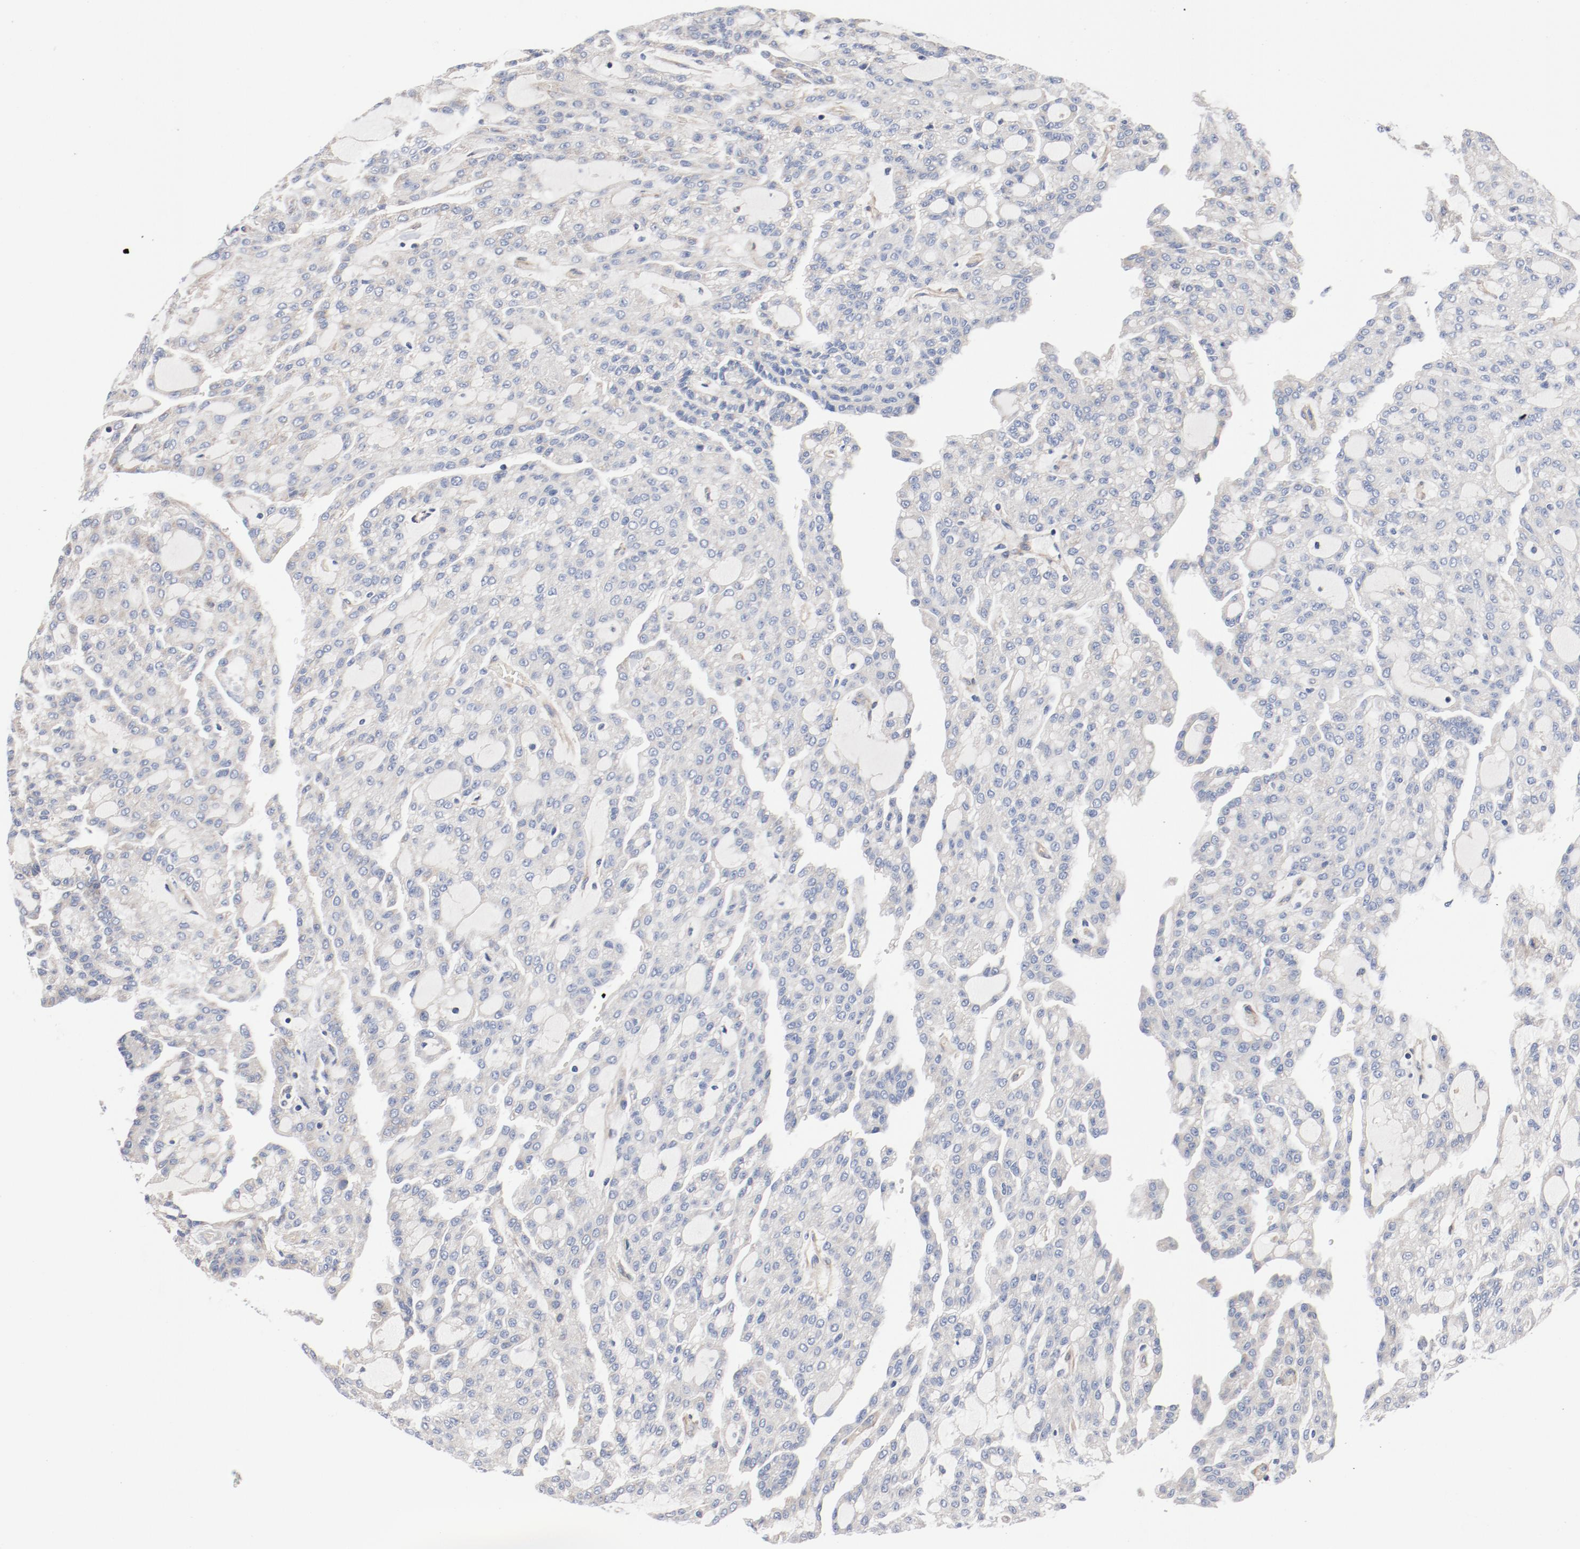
{"staining": {"intensity": "negative", "quantity": "none", "location": "none"}, "tissue": "renal cancer", "cell_type": "Tumor cells", "image_type": "cancer", "snomed": [{"axis": "morphology", "description": "Adenocarcinoma, NOS"}, {"axis": "topography", "description": "Kidney"}], "caption": "High magnification brightfield microscopy of renal adenocarcinoma stained with DAB (brown) and counterstained with hematoxylin (blue): tumor cells show no significant positivity.", "gene": "ILK", "patient": {"sex": "male", "age": 63}}